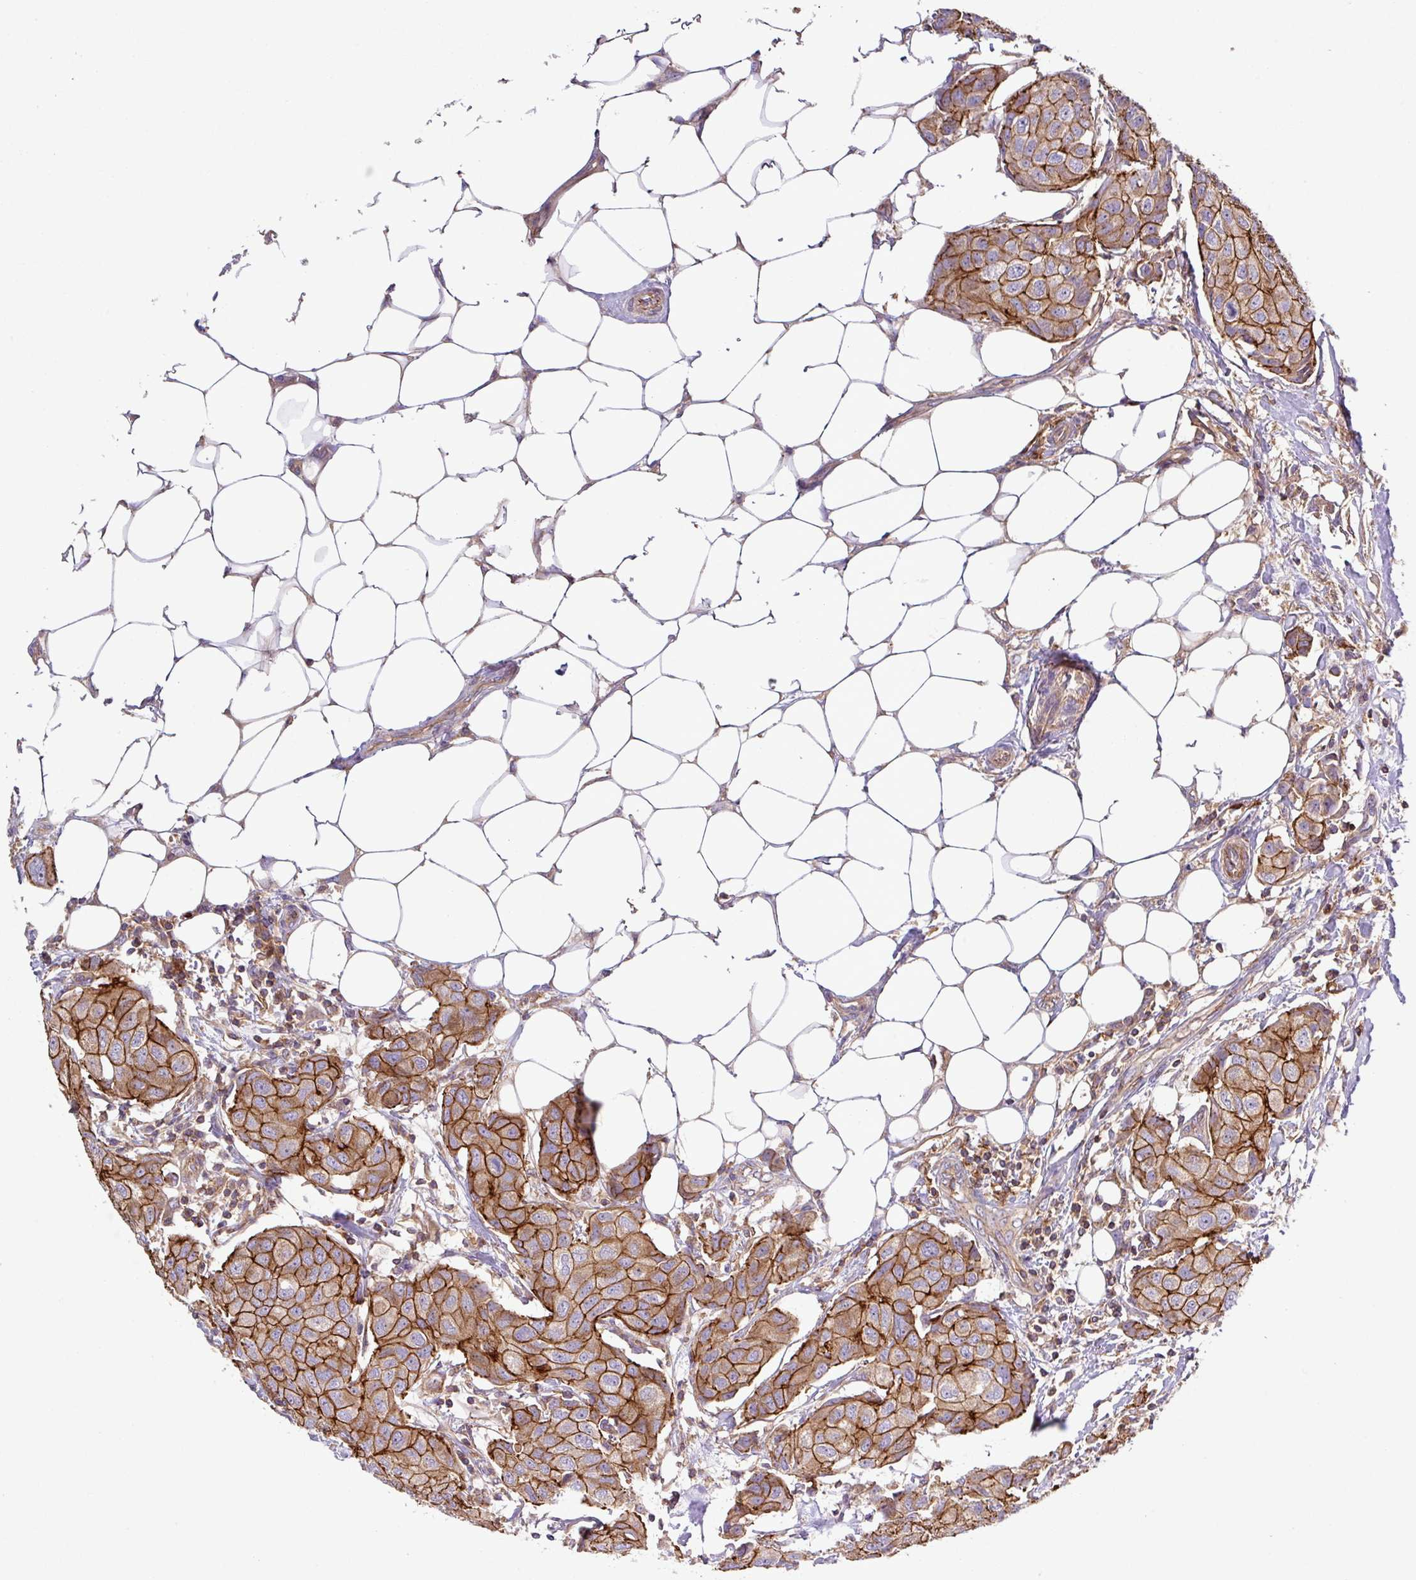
{"staining": {"intensity": "strong", "quantity": ">75%", "location": "cytoplasmic/membranous"}, "tissue": "breast cancer", "cell_type": "Tumor cells", "image_type": "cancer", "snomed": [{"axis": "morphology", "description": "Duct carcinoma"}, {"axis": "topography", "description": "Breast"}, {"axis": "topography", "description": "Lymph node"}], "caption": "Breast cancer was stained to show a protein in brown. There is high levels of strong cytoplasmic/membranous expression in approximately >75% of tumor cells.", "gene": "RIC1", "patient": {"sex": "female", "age": 80}}